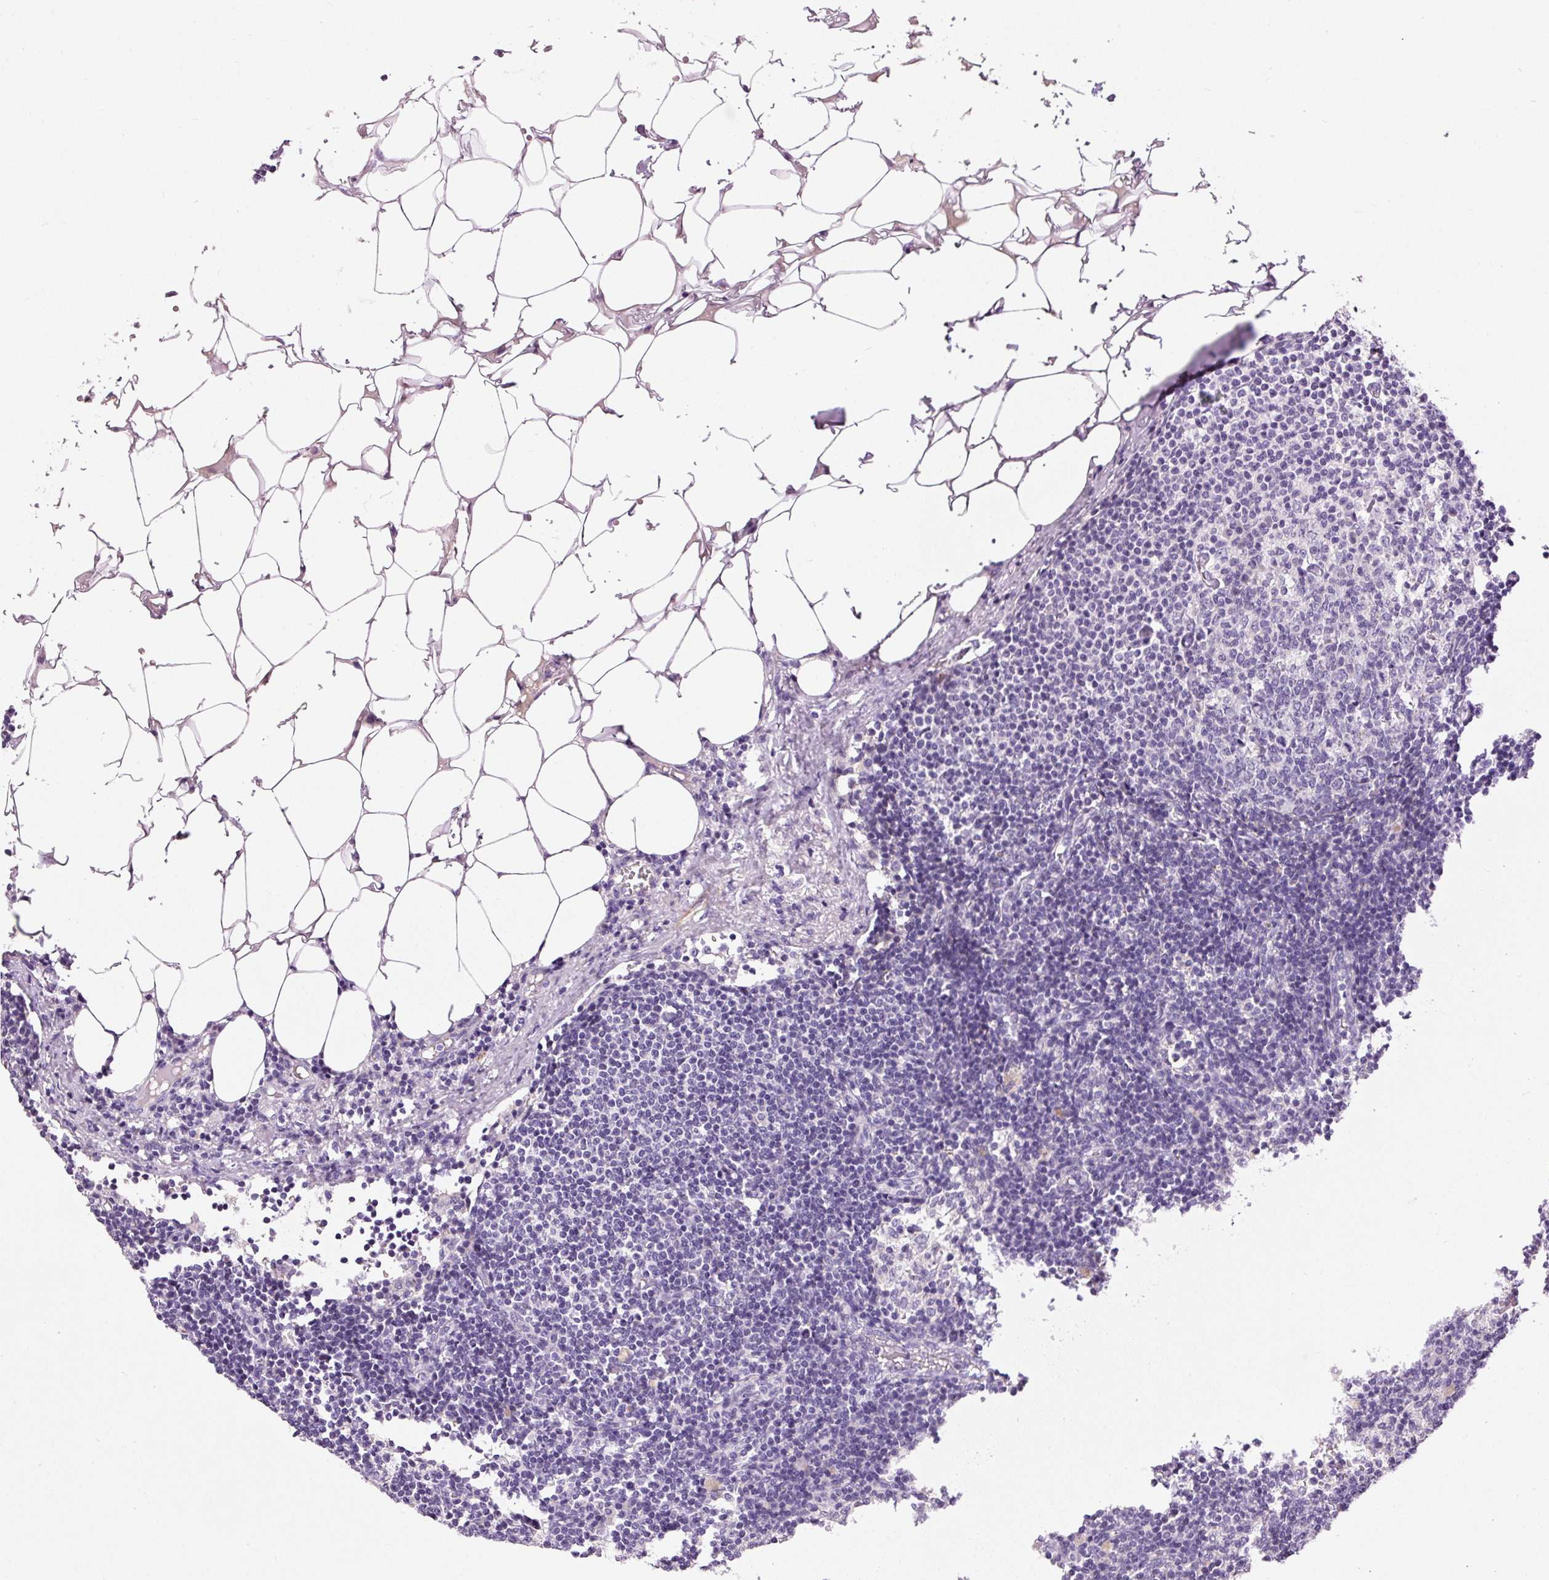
{"staining": {"intensity": "negative", "quantity": "none", "location": "none"}, "tissue": "lymph node", "cell_type": "Germinal center cells", "image_type": "normal", "snomed": [{"axis": "morphology", "description": "Normal tissue, NOS"}, {"axis": "topography", "description": "Lymph node"}], "caption": "Immunohistochemistry (IHC) of benign lymph node shows no positivity in germinal center cells.", "gene": "HNF1A", "patient": {"sex": "male", "age": 49}}